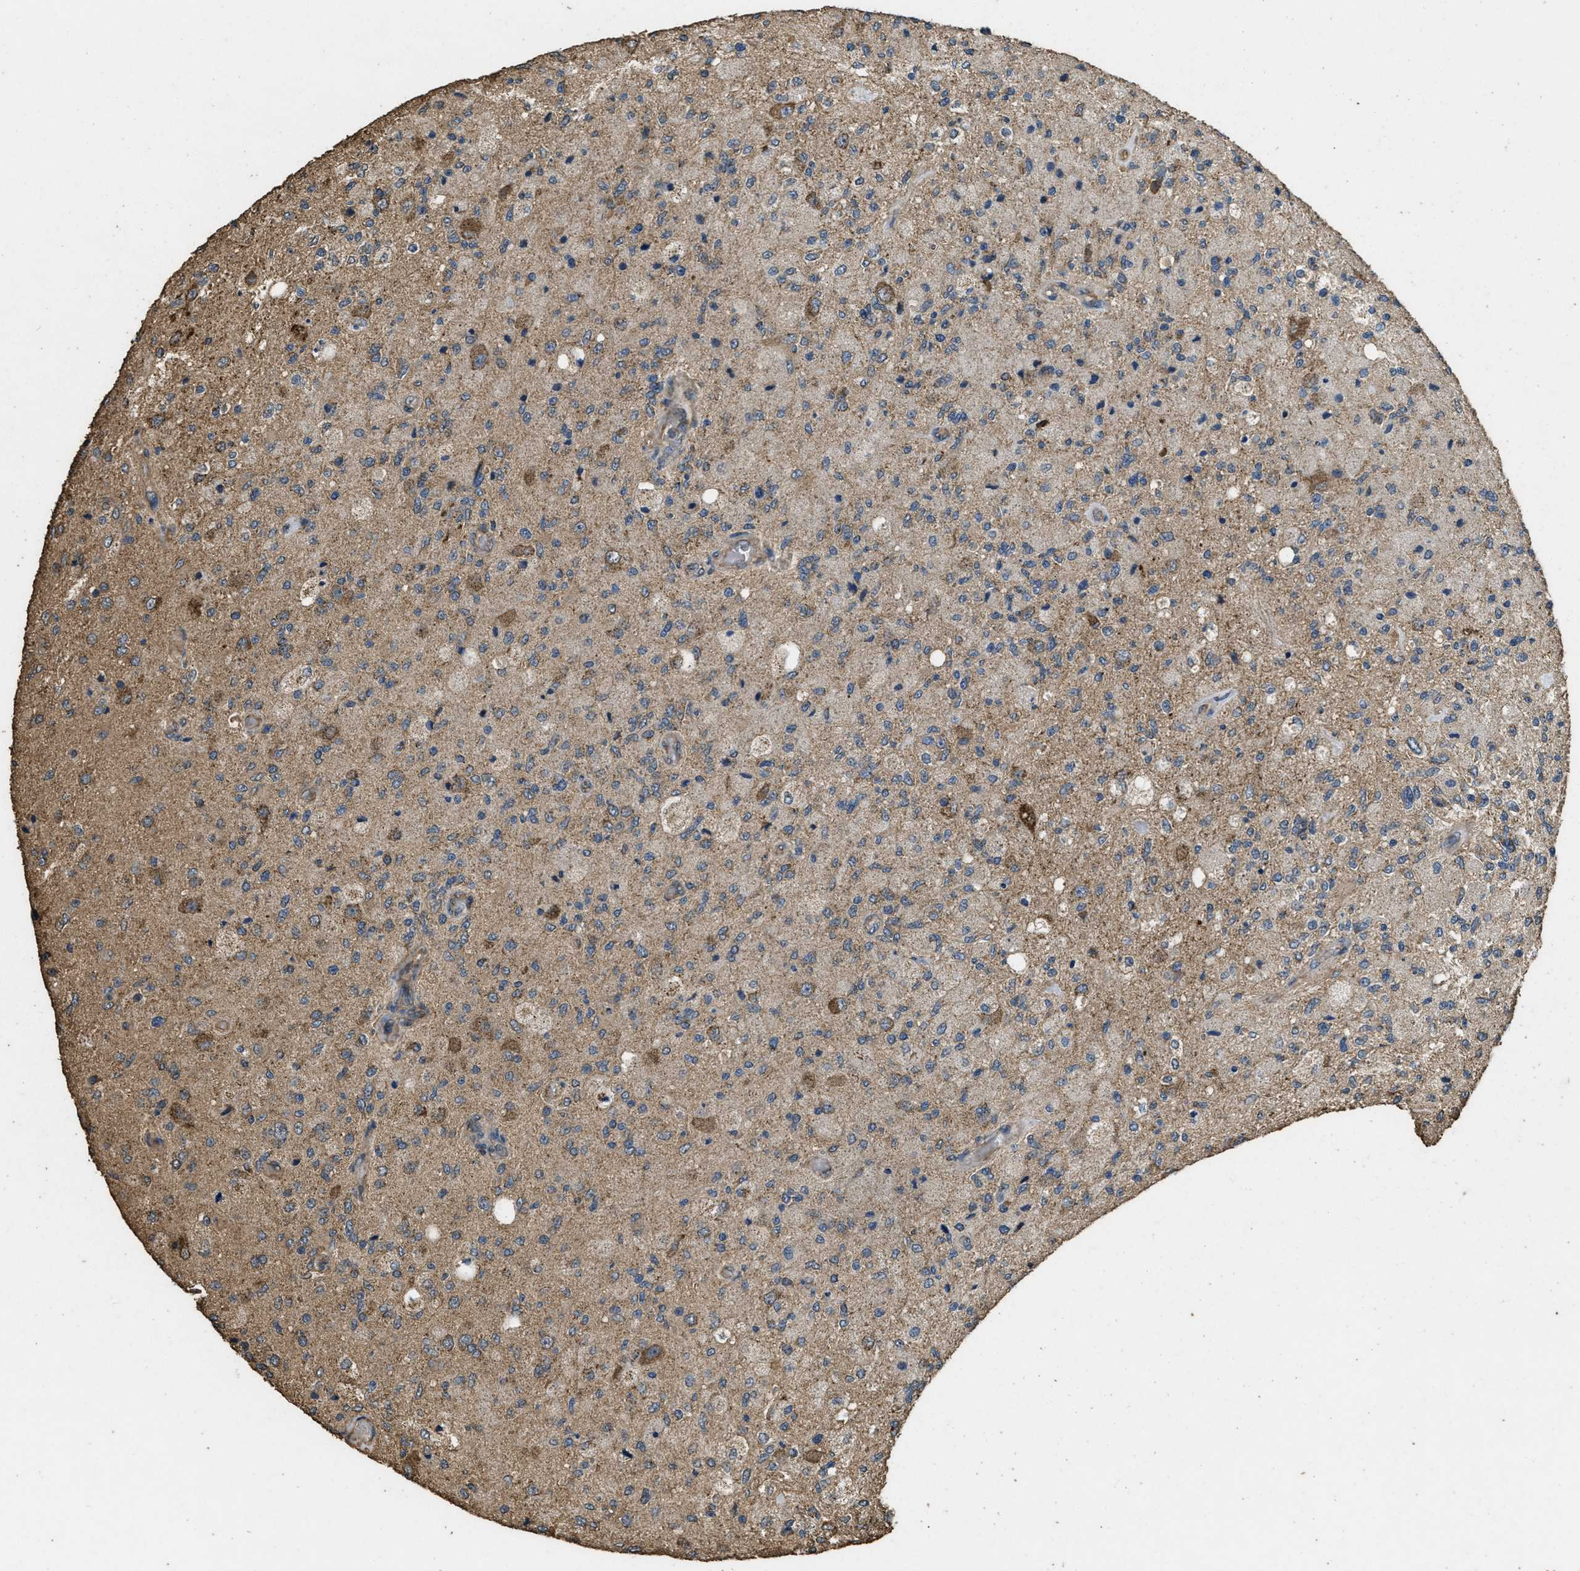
{"staining": {"intensity": "moderate", "quantity": "25%-75%", "location": "cytoplasmic/membranous"}, "tissue": "glioma", "cell_type": "Tumor cells", "image_type": "cancer", "snomed": [{"axis": "morphology", "description": "Normal tissue, NOS"}, {"axis": "morphology", "description": "Glioma, malignant, High grade"}, {"axis": "topography", "description": "Cerebral cortex"}], "caption": "DAB immunohistochemical staining of human malignant glioma (high-grade) exhibits moderate cytoplasmic/membranous protein expression in about 25%-75% of tumor cells.", "gene": "CYRIA", "patient": {"sex": "male", "age": 77}}